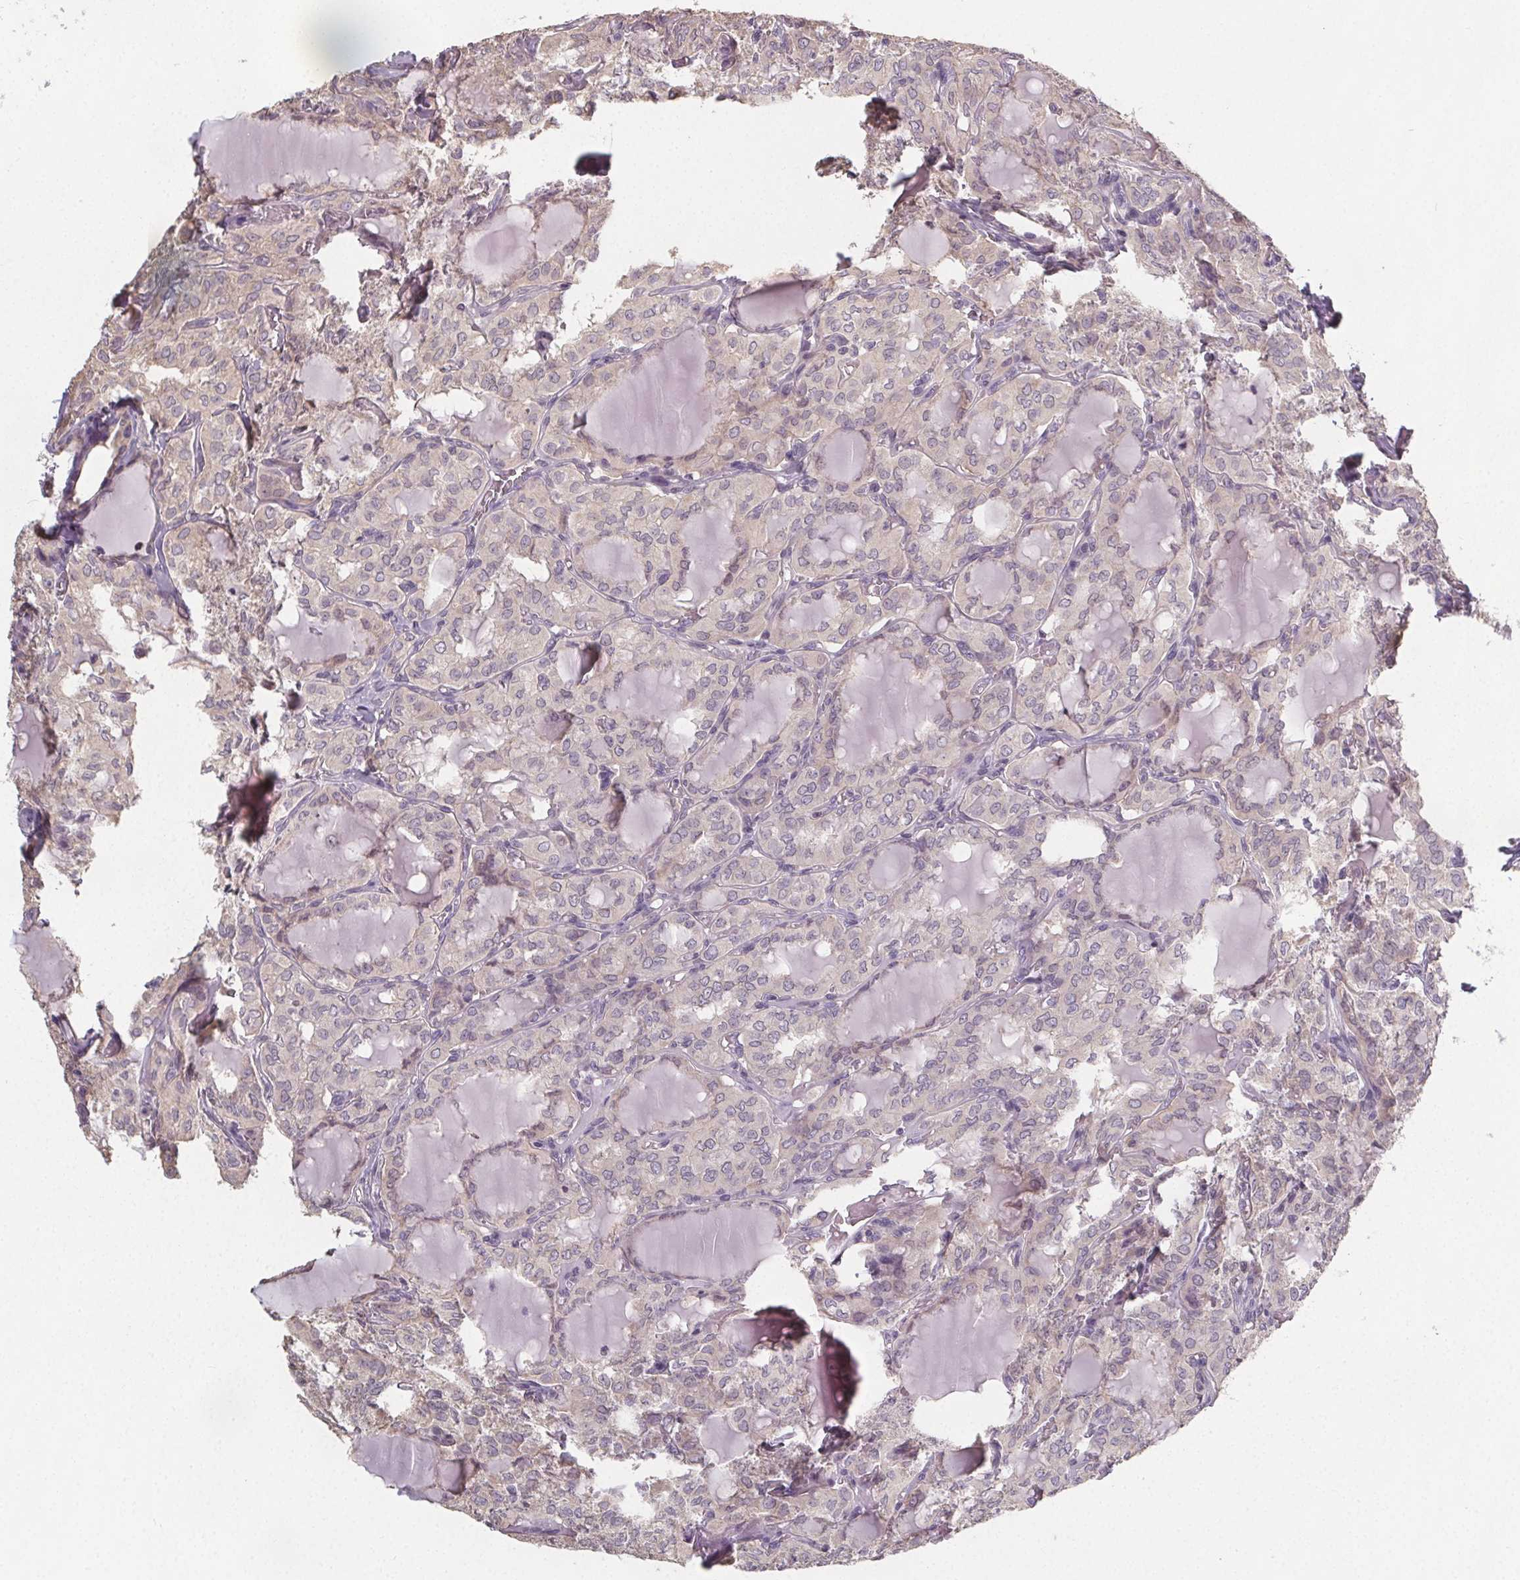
{"staining": {"intensity": "negative", "quantity": "none", "location": "none"}, "tissue": "thyroid cancer", "cell_type": "Tumor cells", "image_type": "cancer", "snomed": [{"axis": "morphology", "description": "Papillary adenocarcinoma, NOS"}, {"axis": "topography", "description": "Thyroid gland"}], "caption": "Thyroid papillary adenocarcinoma stained for a protein using immunohistochemistry displays no staining tumor cells.", "gene": "SLC26A2", "patient": {"sex": "male", "age": 20}}